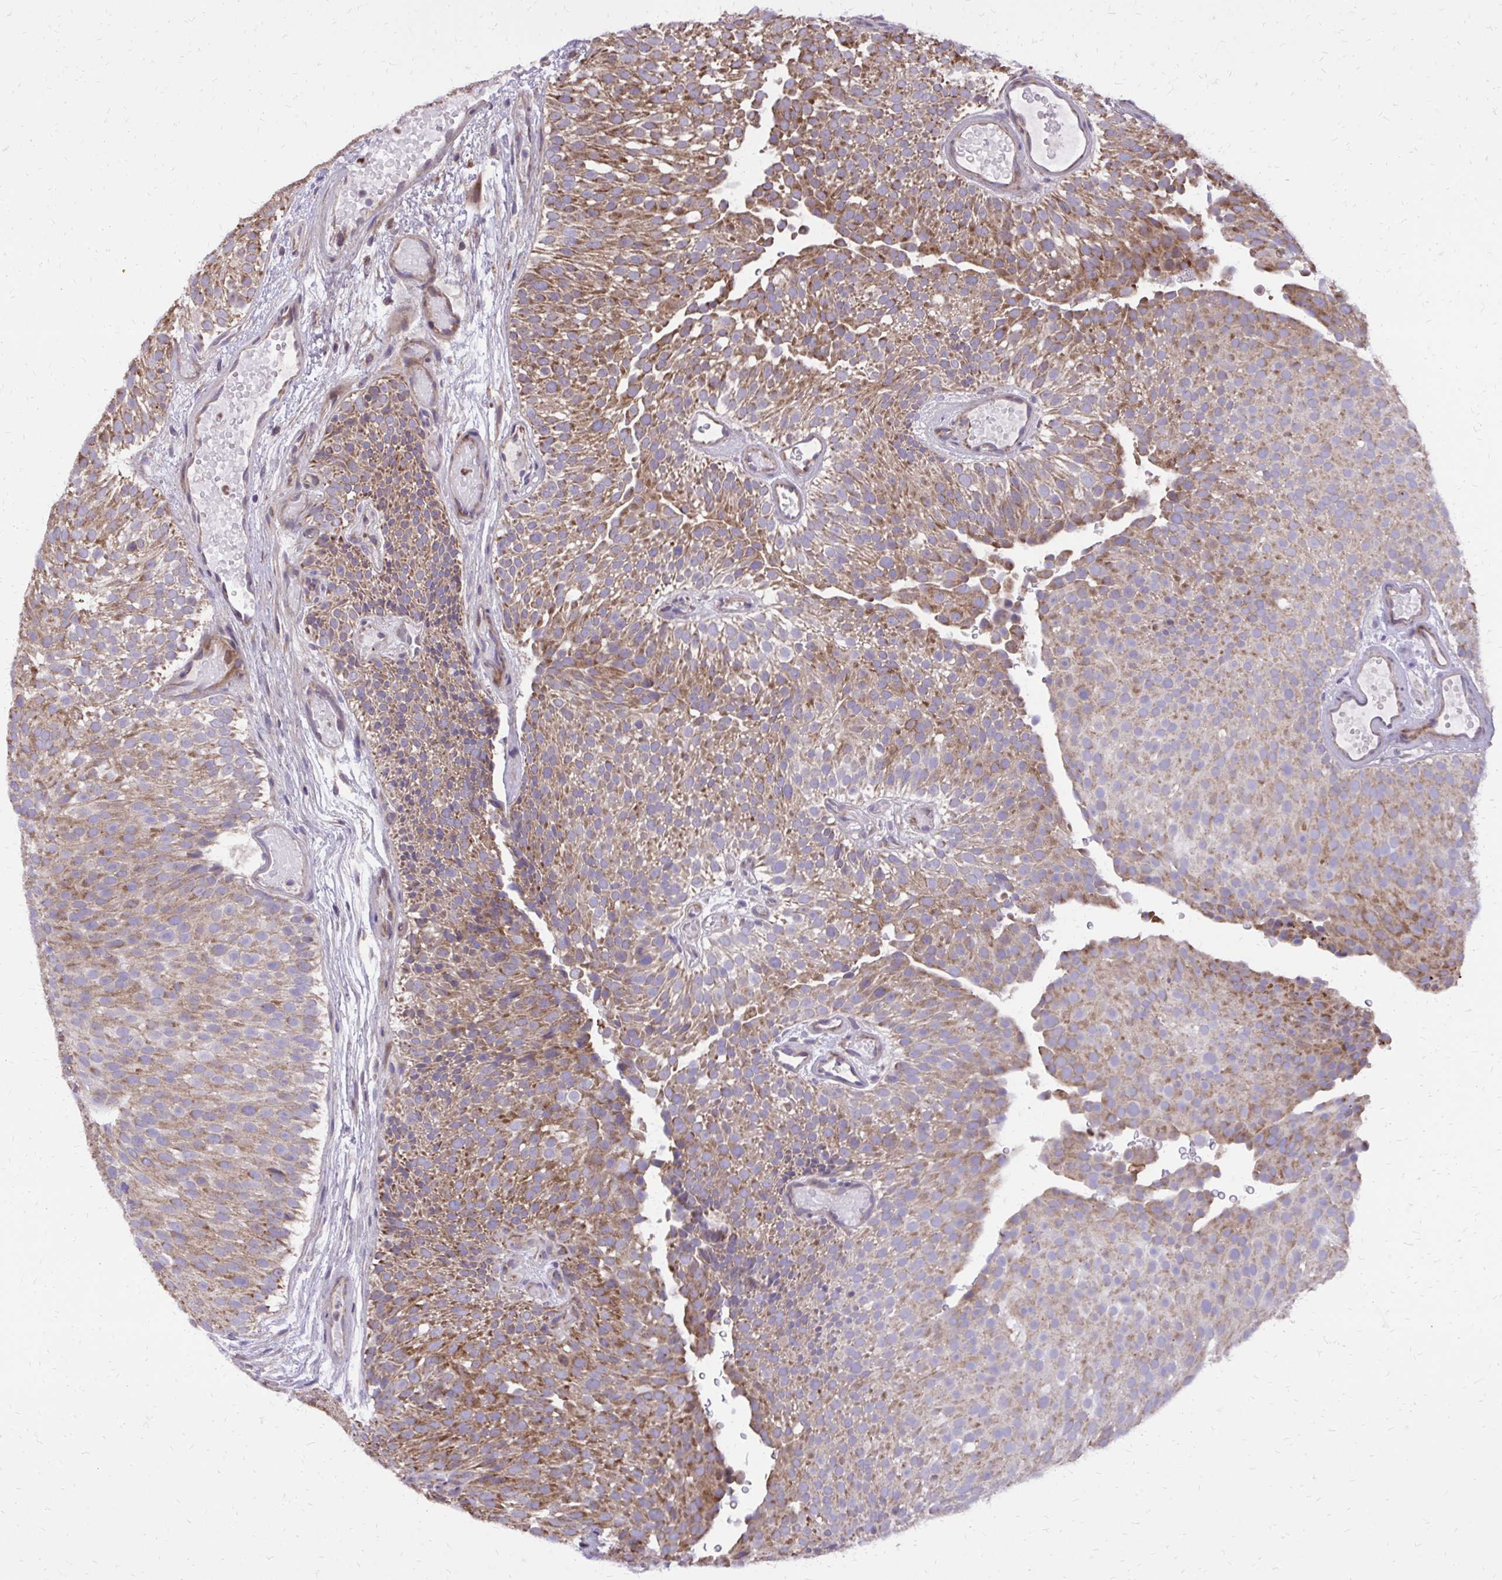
{"staining": {"intensity": "moderate", "quantity": ">75%", "location": "cytoplasmic/membranous"}, "tissue": "urothelial cancer", "cell_type": "Tumor cells", "image_type": "cancer", "snomed": [{"axis": "morphology", "description": "Urothelial carcinoma, Low grade"}, {"axis": "topography", "description": "Urinary bladder"}], "caption": "An immunohistochemistry histopathology image of tumor tissue is shown. Protein staining in brown shows moderate cytoplasmic/membranous positivity in urothelial carcinoma (low-grade) within tumor cells.", "gene": "ABCC3", "patient": {"sex": "male", "age": 78}}